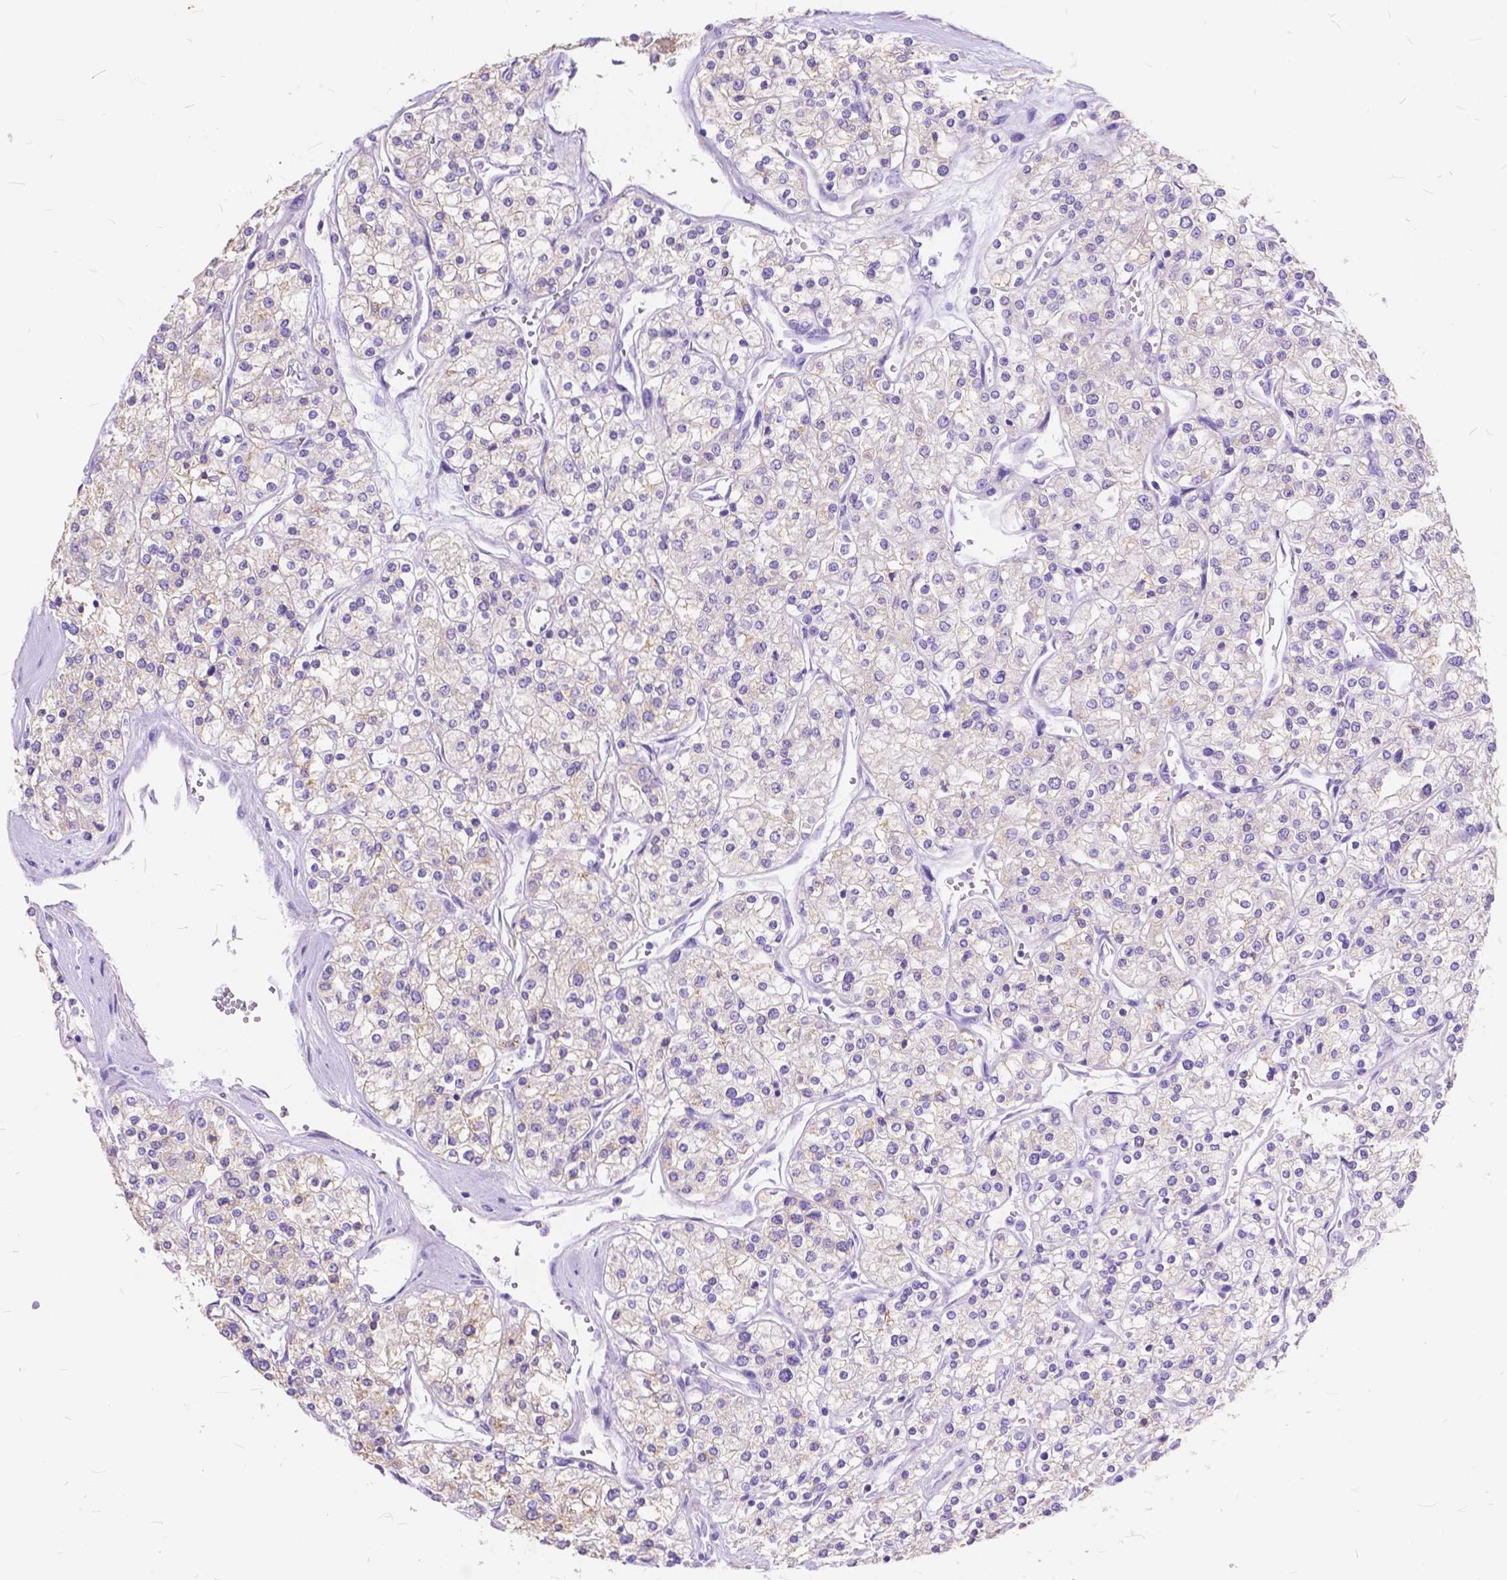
{"staining": {"intensity": "negative", "quantity": "none", "location": "none"}, "tissue": "renal cancer", "cell_type": "Tumor cells", "image_type": "cancer", "snomed": [{"axis": "morphology", "description": "Adenocarcinoma, NOS"}, {"axis": "topography", "description": "Kidney"}], "caption": "Human renal cancer stained for a protein using immunohistochemistry exhibits no expression in tumor cells.", "gene": "FOXL2", "patient": {"sex": "male", "age": 80}}